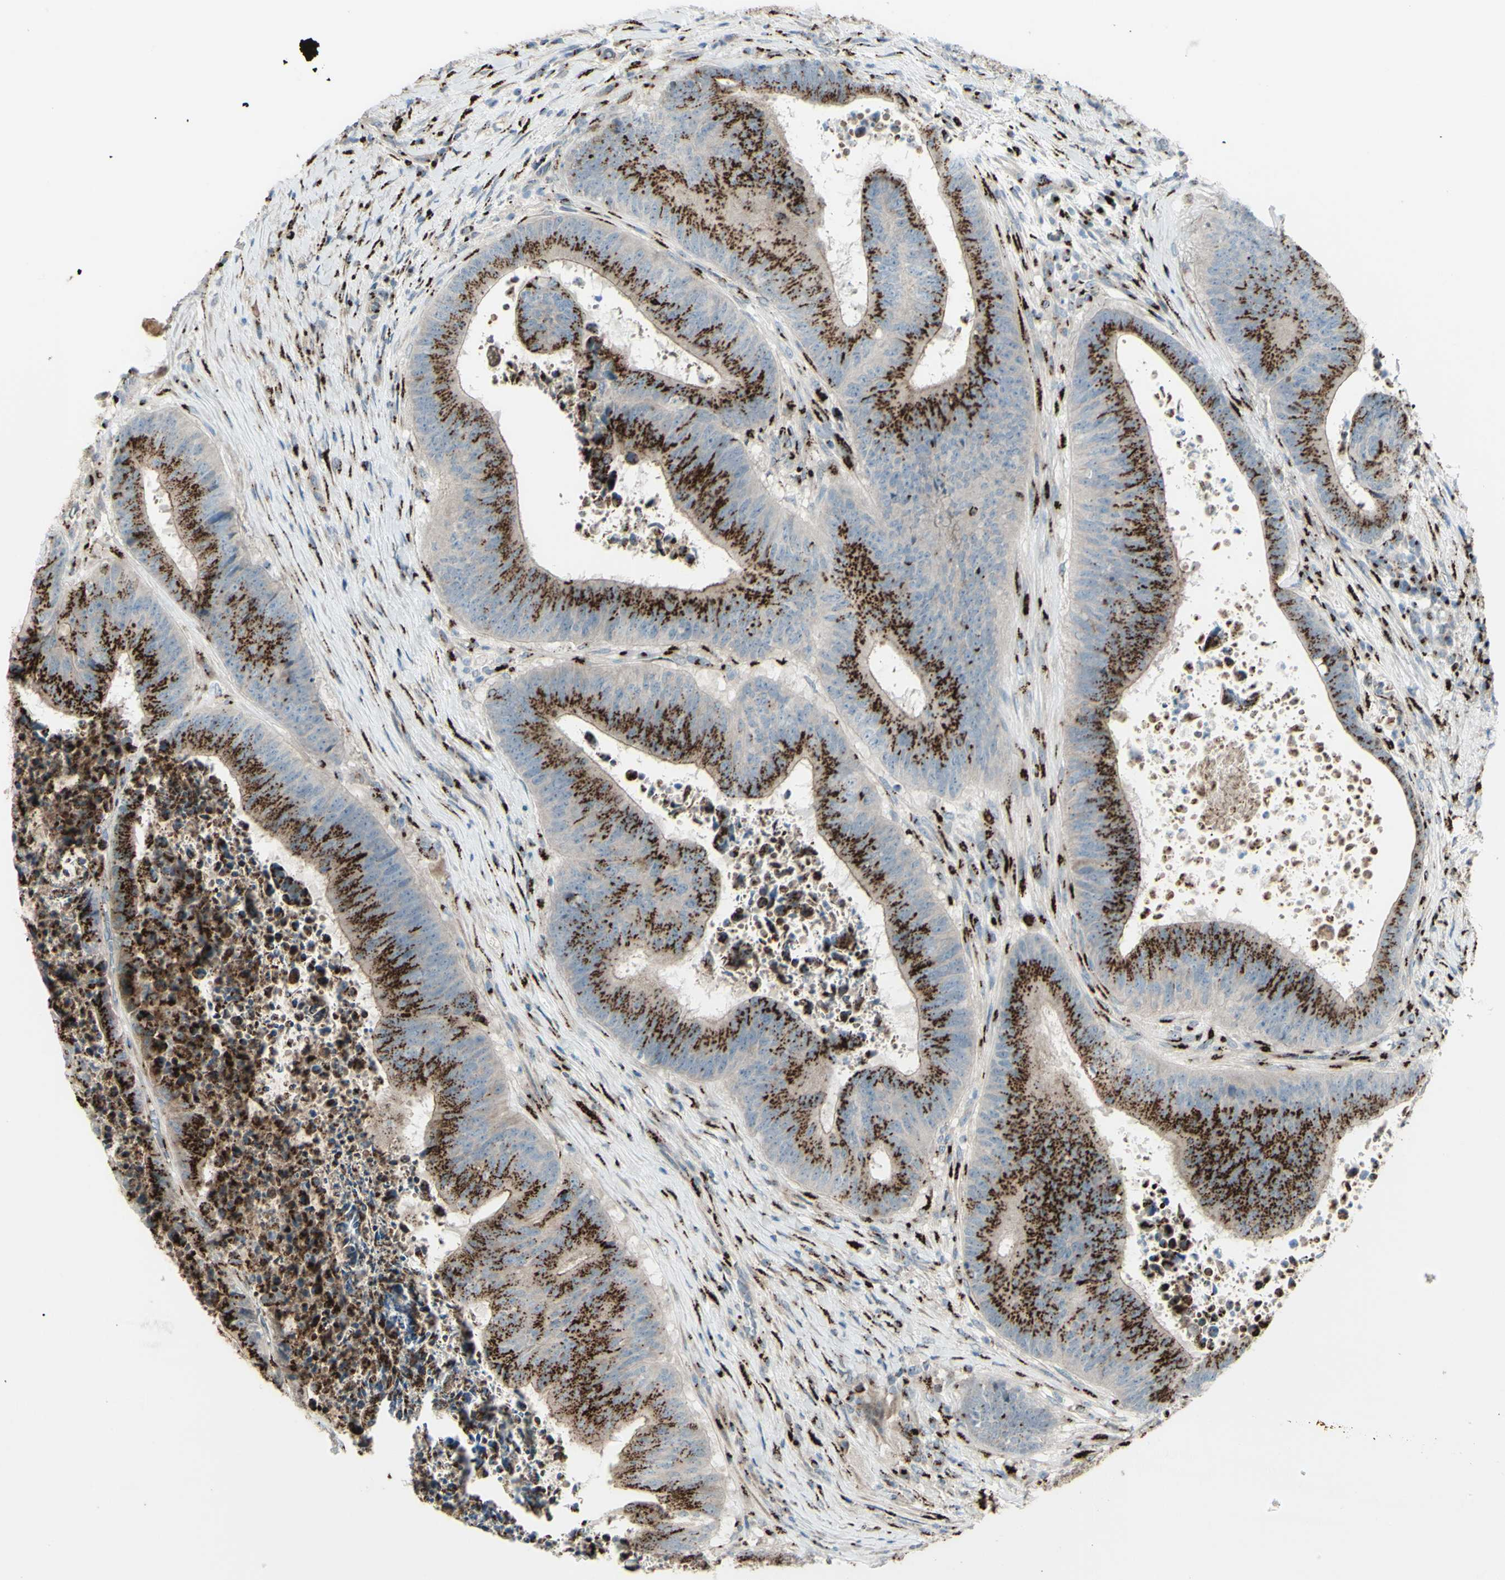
{"staining": {"intensity": "strong", "quantity": ">75%", "location": "cytoplasmic/membranous"}, "tissue": "colorectal cancer", "cell_type": "Tumor cells", "image_type": "cancer", "snomed": [{"axis": "morphology", "description": "Adenocarcinoma, NOS"}, {"axis": "topography", "description": "Rectum"}], "caption": "Colorectal cancer (adenocarcinoma) tissue shows strong cytoplasmic/membranous staining in approximately >75% of tumor cells, visualized by immunohistochemistry.", "gene": "BPNT2", "patient": {"sex": "male", "age": 72}}